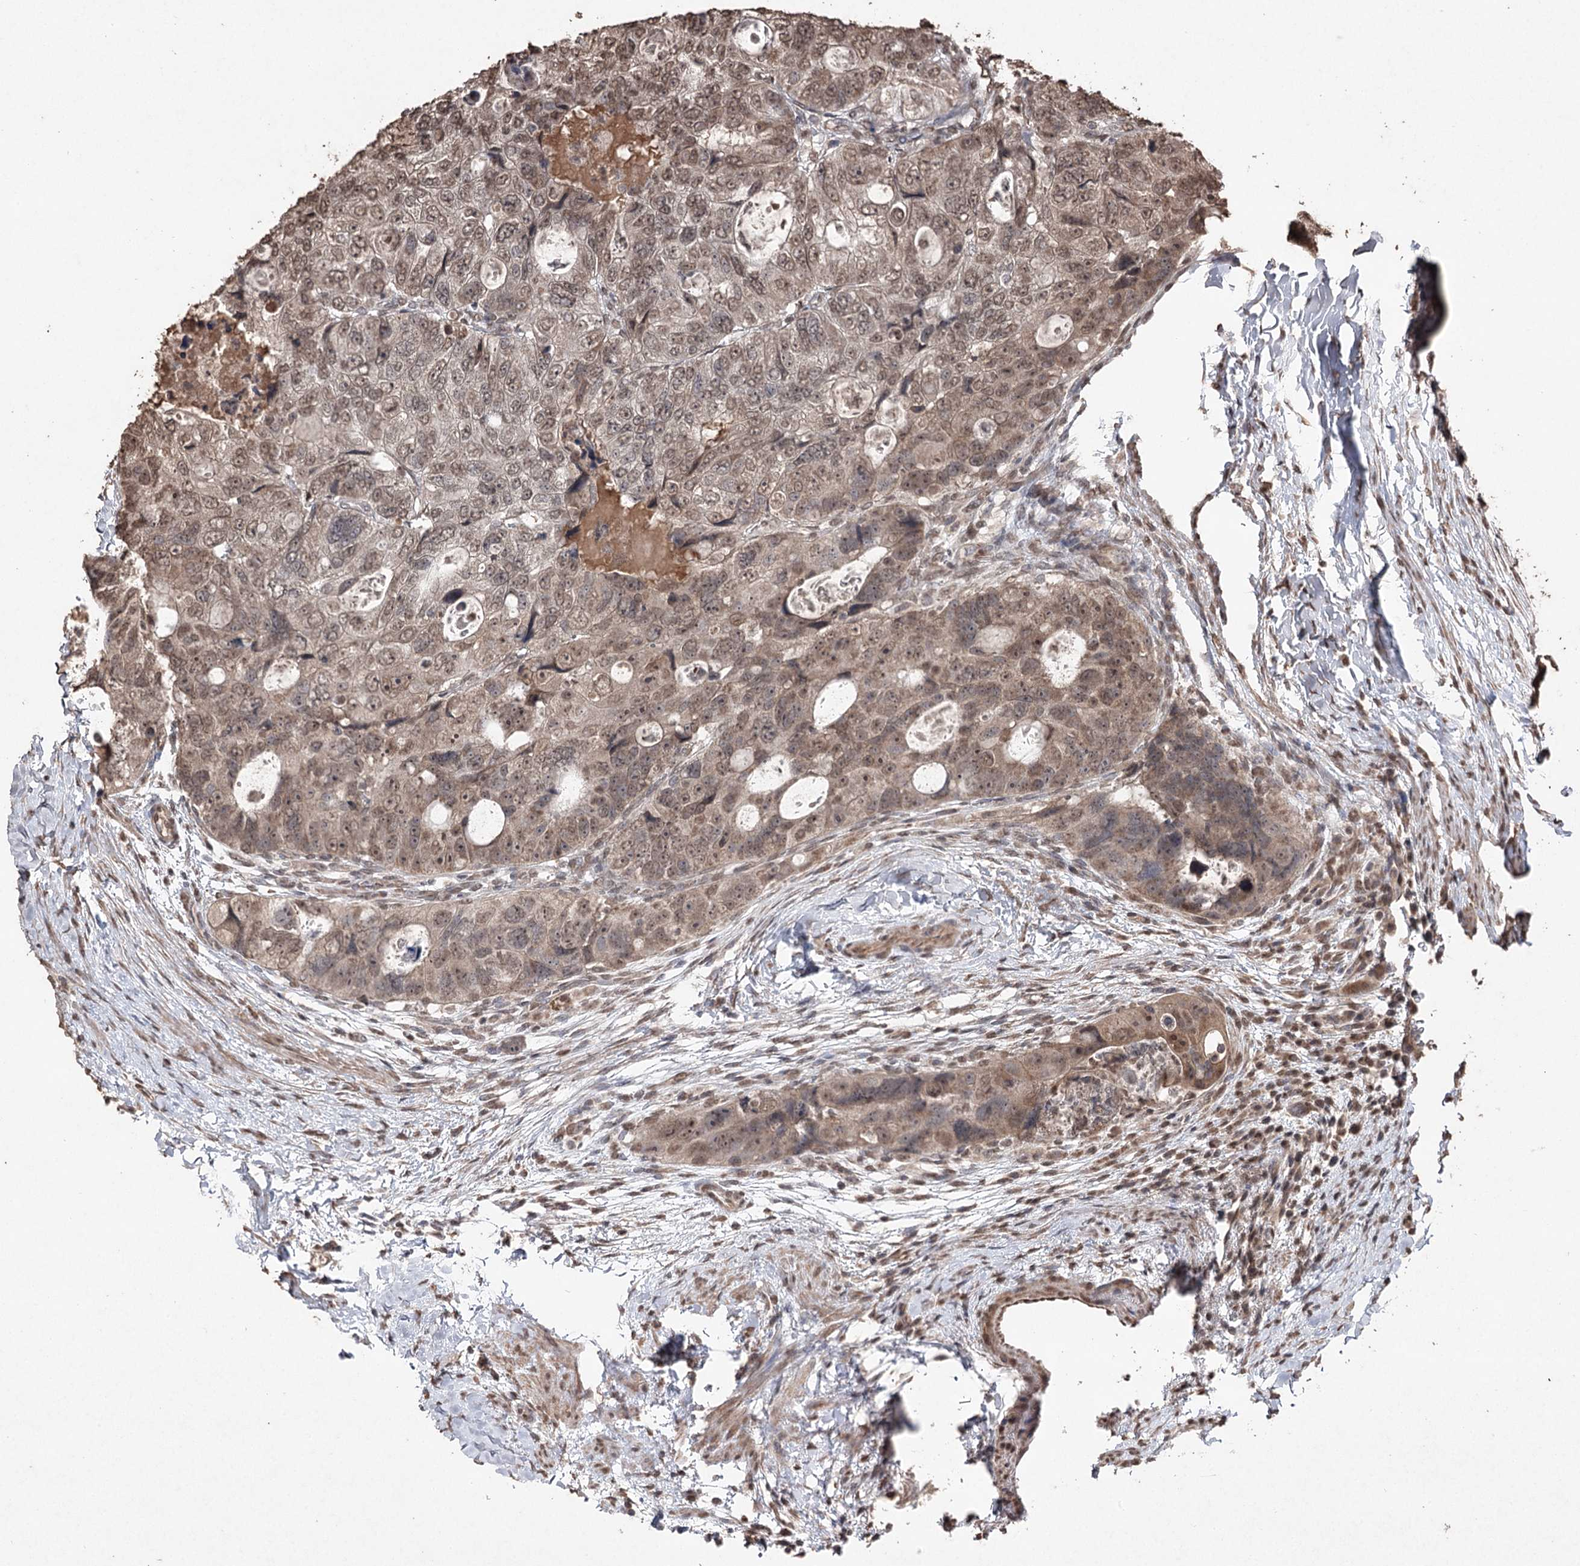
{"staining": {"intensity": "weak", "quantity": ">75%", "location": "cytoplasmic/membranous,nuclear"}, "tissue": "colorectal cancer", "cell_type": "Tumor cells", "image_type": "cancer", "snomed": [{"axis": "morphology", "description": "Adenocarcinoma, NOS"}, {"axis": "topography", "description": "Rectum"}], "caption": "Immunohistochemical staining of colorectal cancer (adenocarcinoma) displays low levels of weak cytoplasmic/membranous and nuclear positivity in about >75% of tumor cells.", "gene": "ATG14", "patient": {"sex": "male", "age": 59}}